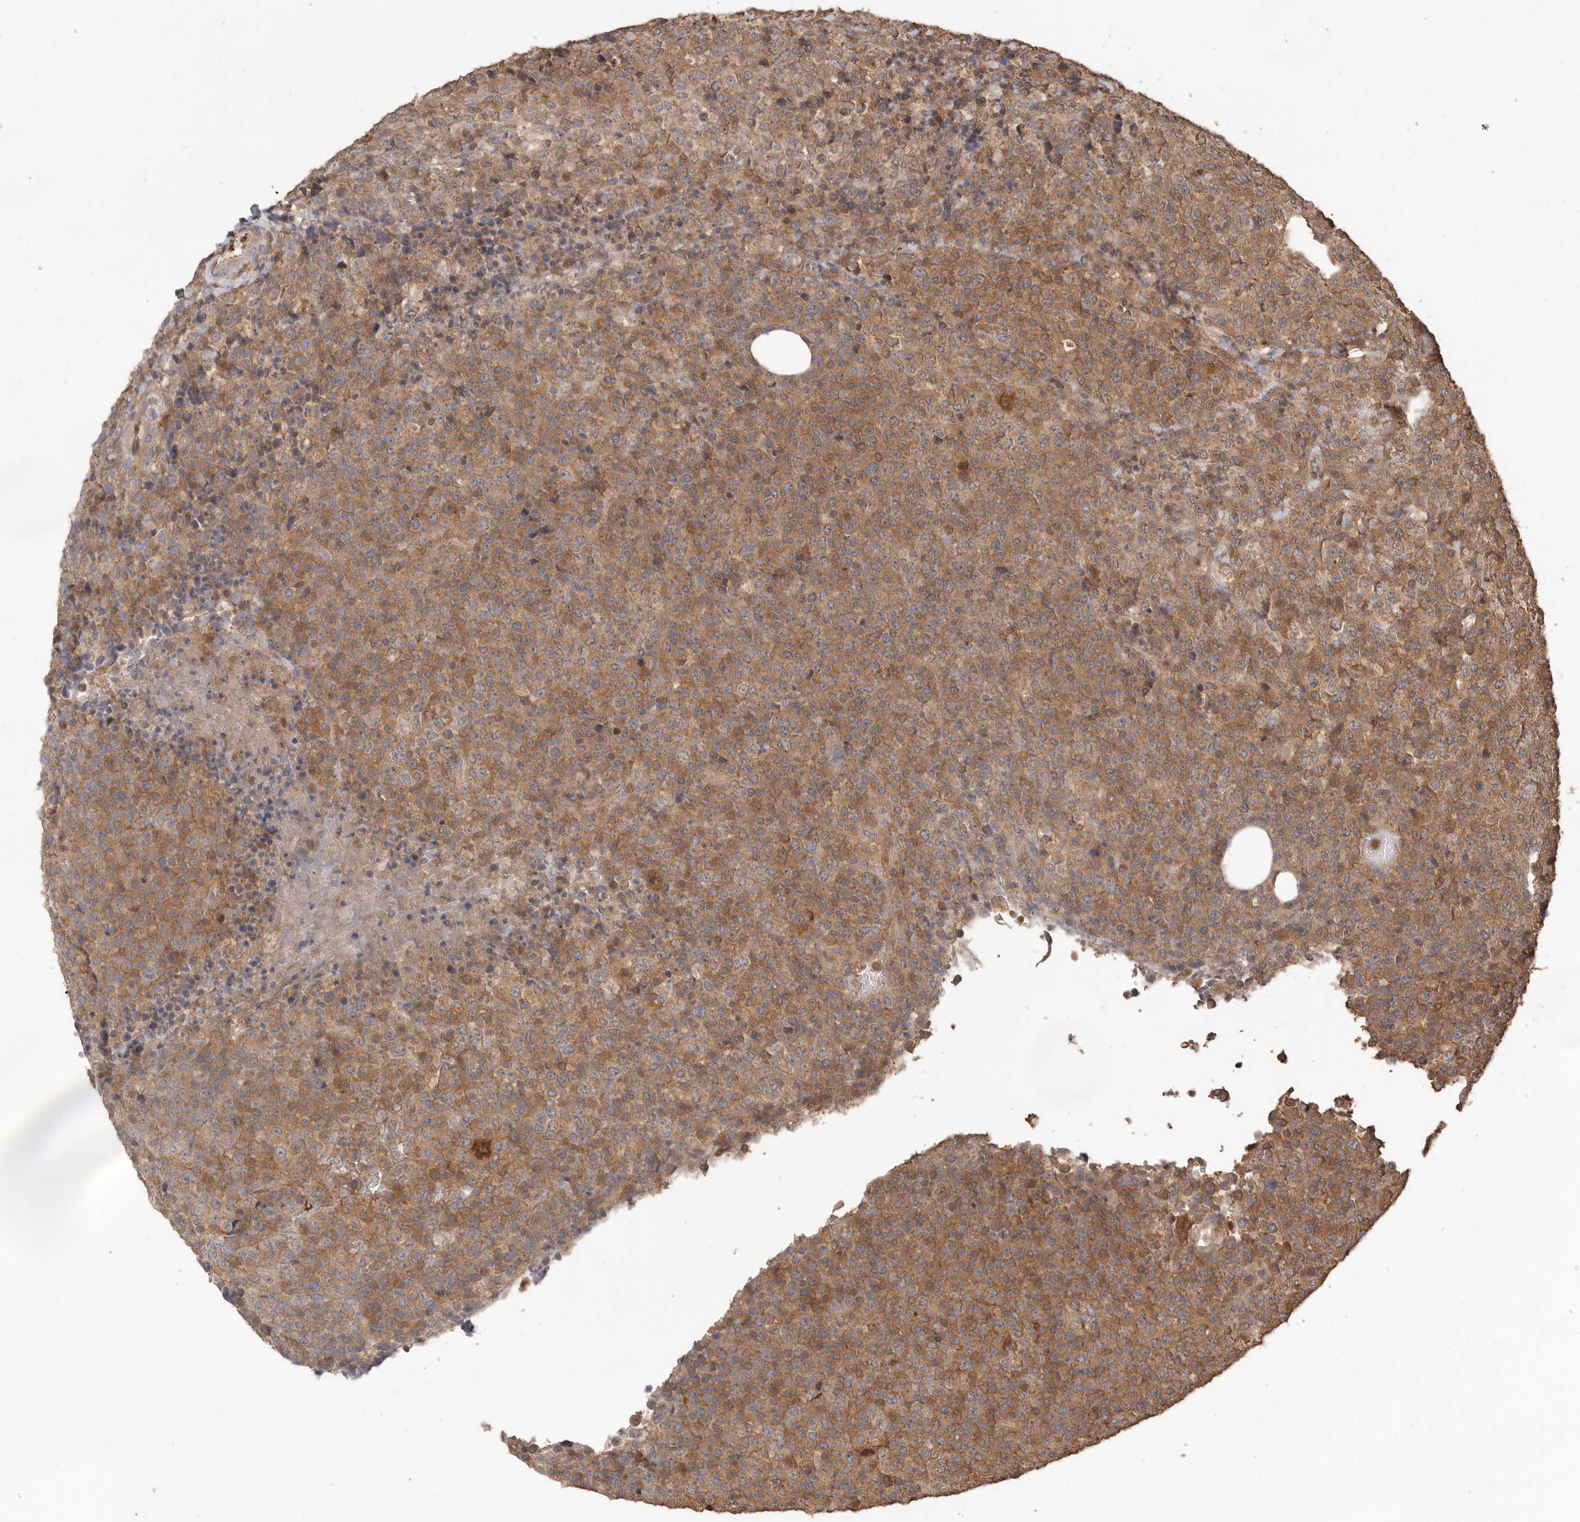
{"staining": {"intensity": "moderate", "quantity": ">75%", "location": "cytoplasmic/membranous"}, "tissue": "lymphoma", "cell_type": "Tumor cells", "image_type": "cancer", "snomed": [{"axis": "morphology", "description": "Malignant lymphoma, non-Hodgkin's type, High grade"}, {"axis": "topography", "description": "Lymph node"}], "caption": "A high-resolution micrograph shows immunohistochemistry (IHC) staining of high-grade malignant lymphoma, non-Hodgkin's type, which shows moderate cytoplasmic/membranous expression in approximately >75% of tumor cells.", "gene": "MAP2K1", "patient": {"sex": "male", "age": 13}}